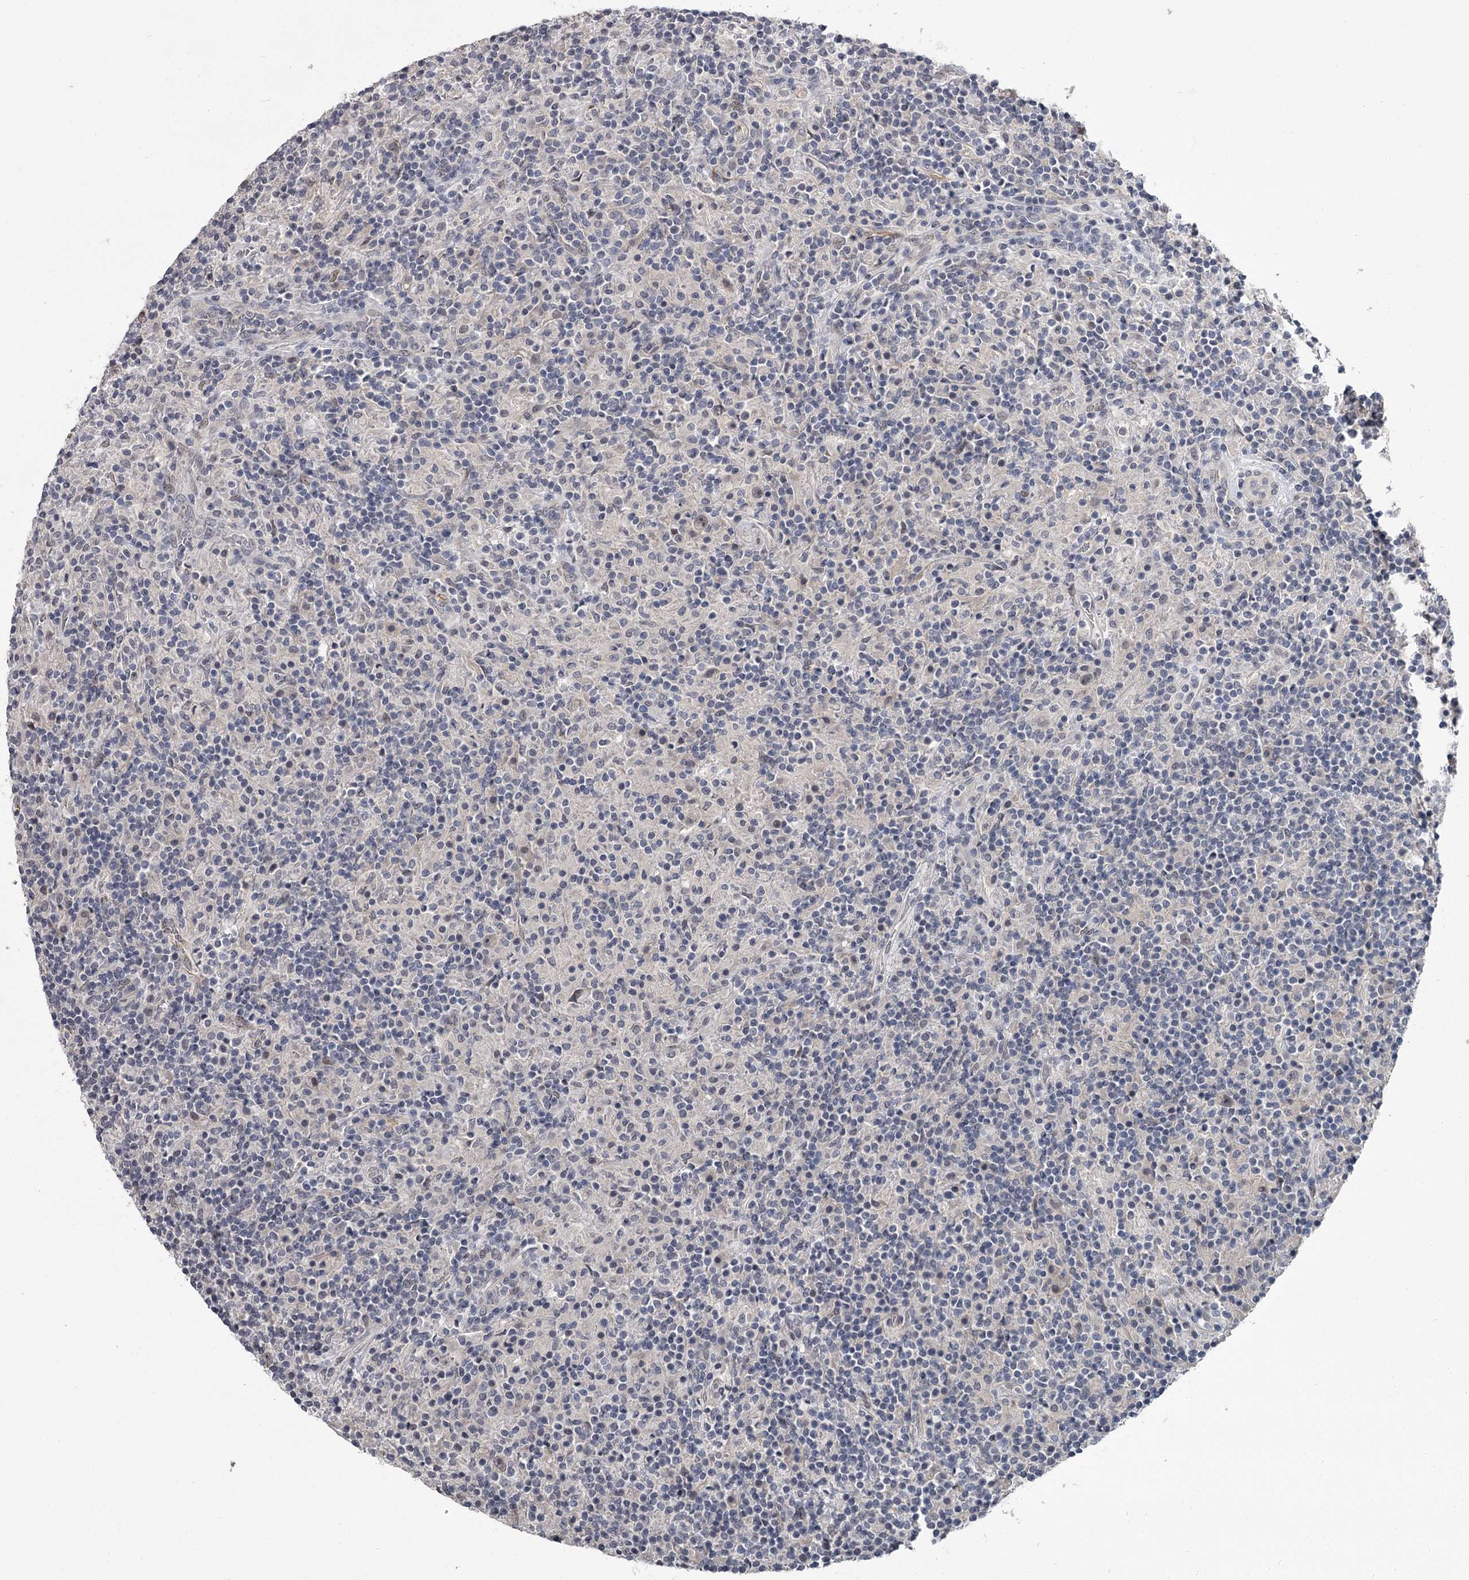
{"staining": {"intensity": "negative", "quantity": "none", "location": "none"}, "tissue": "lymphoma", "cell_type": "Tumor cells", "image_type": "cancer", "snomed": [{"axis": "morphology", "description": "Hodgkin's disease, NOS"}, {"axis": "topography", "description": "Lymph node"}], "caption": "Hodgkin's disease stained for a protein using immunohistochemistry (IHC) exhibits no staining tumor cells.", "gene": "PRPF40B", "patient": {"sex": "male", "age": 70}}